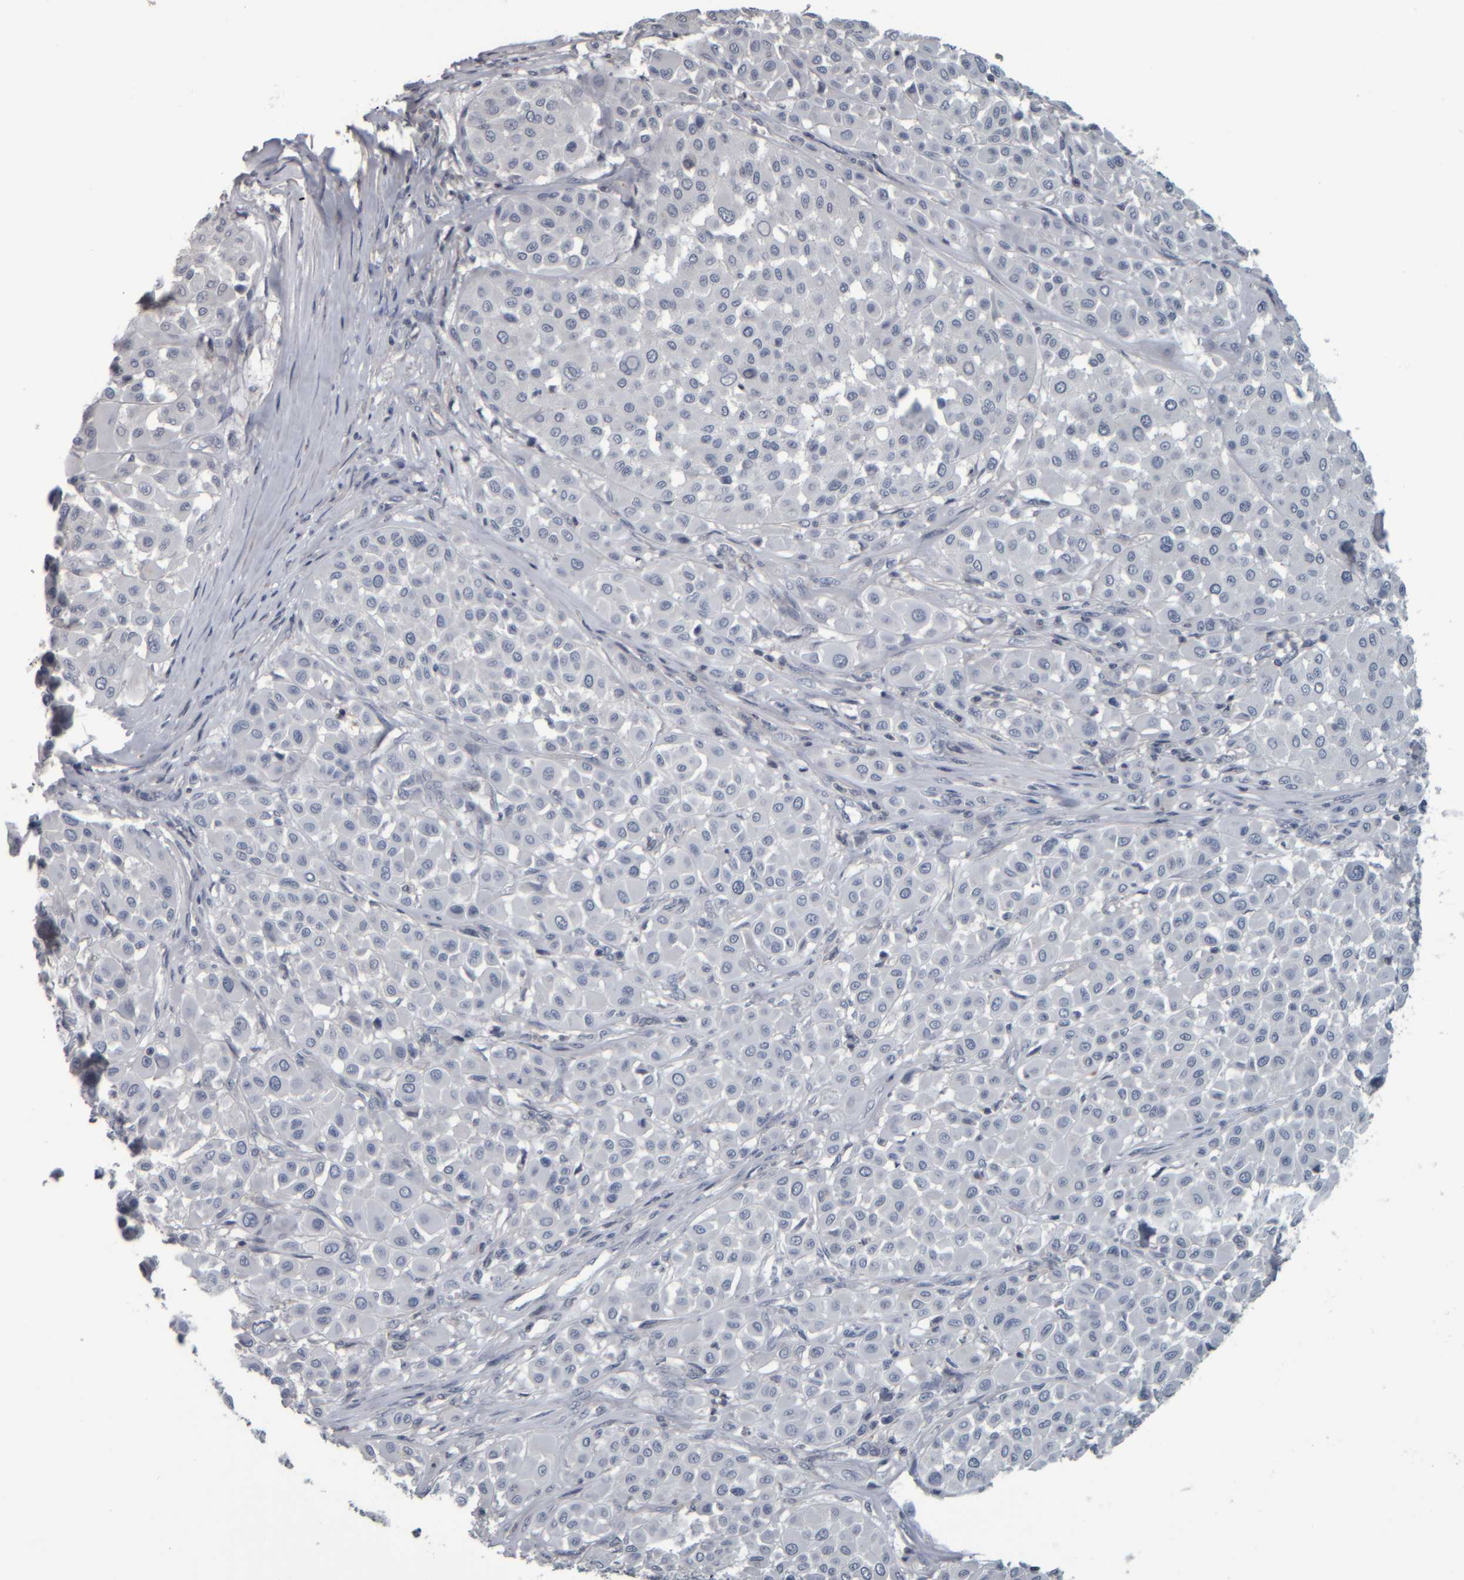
{"staining": {"intensity": "negative", "quantity": "none", "location": "none"}, "tissue": "melanoma", "cell_type": "Tumor cells", "image_type": "cancer", "snomed": [{"axis": "morphology", "description": "Malignant melanoma, Metastatic site"}, {"axis": "topography", "description": "Soft tissue"}], "caption": "The IHC histopathology image has no significant staining in tumor cells of malignant melanoma (metastatic site) tissue. (DAB (3,3'-diaminobenzidine) IHC, high magnification).", "gene": "CAVIN4", "patient": {"sex": "male", "age": 41}}